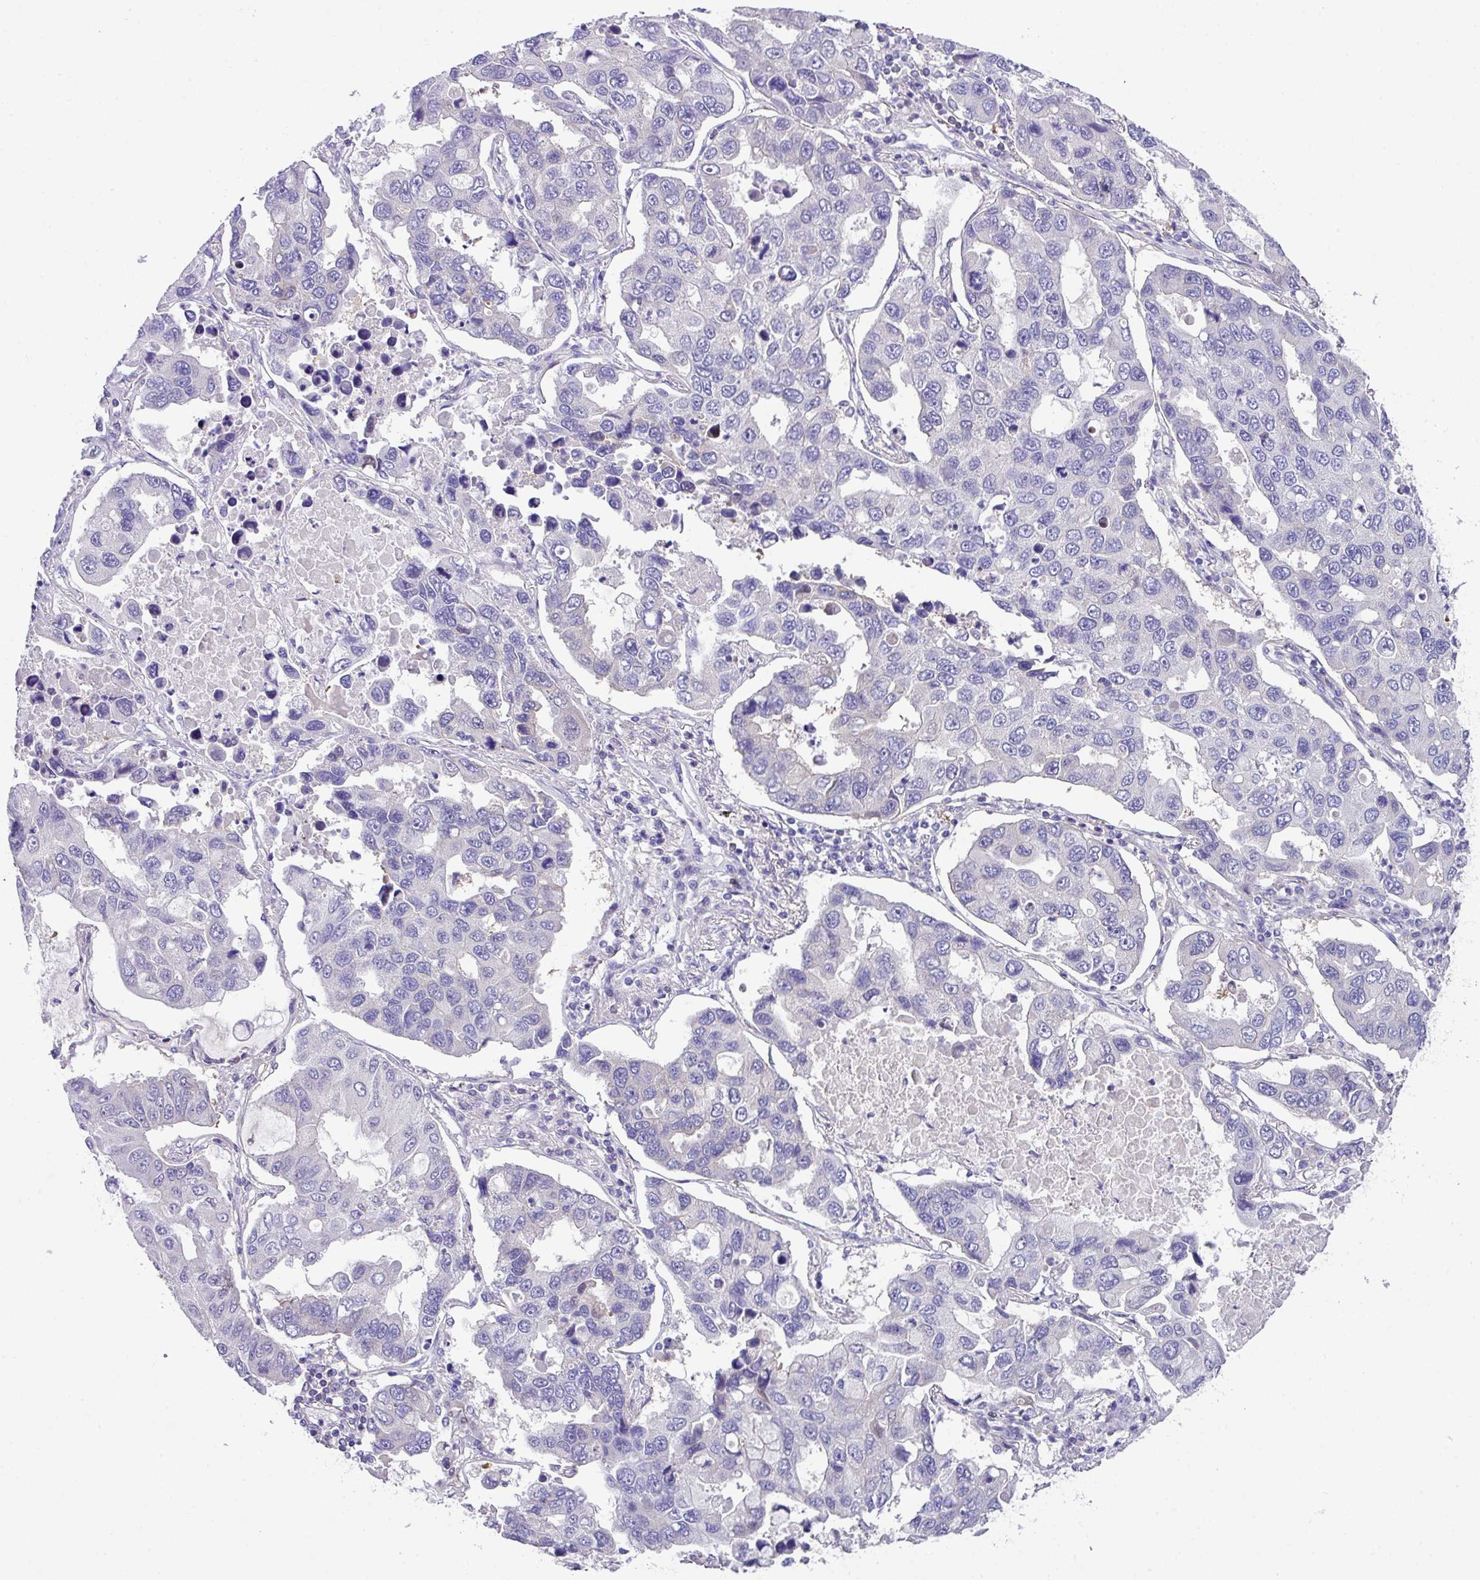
{"staining": {"intensity": "negative", "quantity": "none", "location": "none"}, "tissue": "lung cancer", "cell_type": "Tumor cells", "image_type": "cancer", "snomed": [{"axis": "morphology", "description": "Adenocarcinoma, NOS"}, {"axis": "topography", "description": "Lung"}], "caption": "A histopathology image of adenocarcinoma (lung) stained for a protein shows no brown staining in tumor cells.", "gene": "DNAL1", "patient": {"sex": "male", "age": 64}}